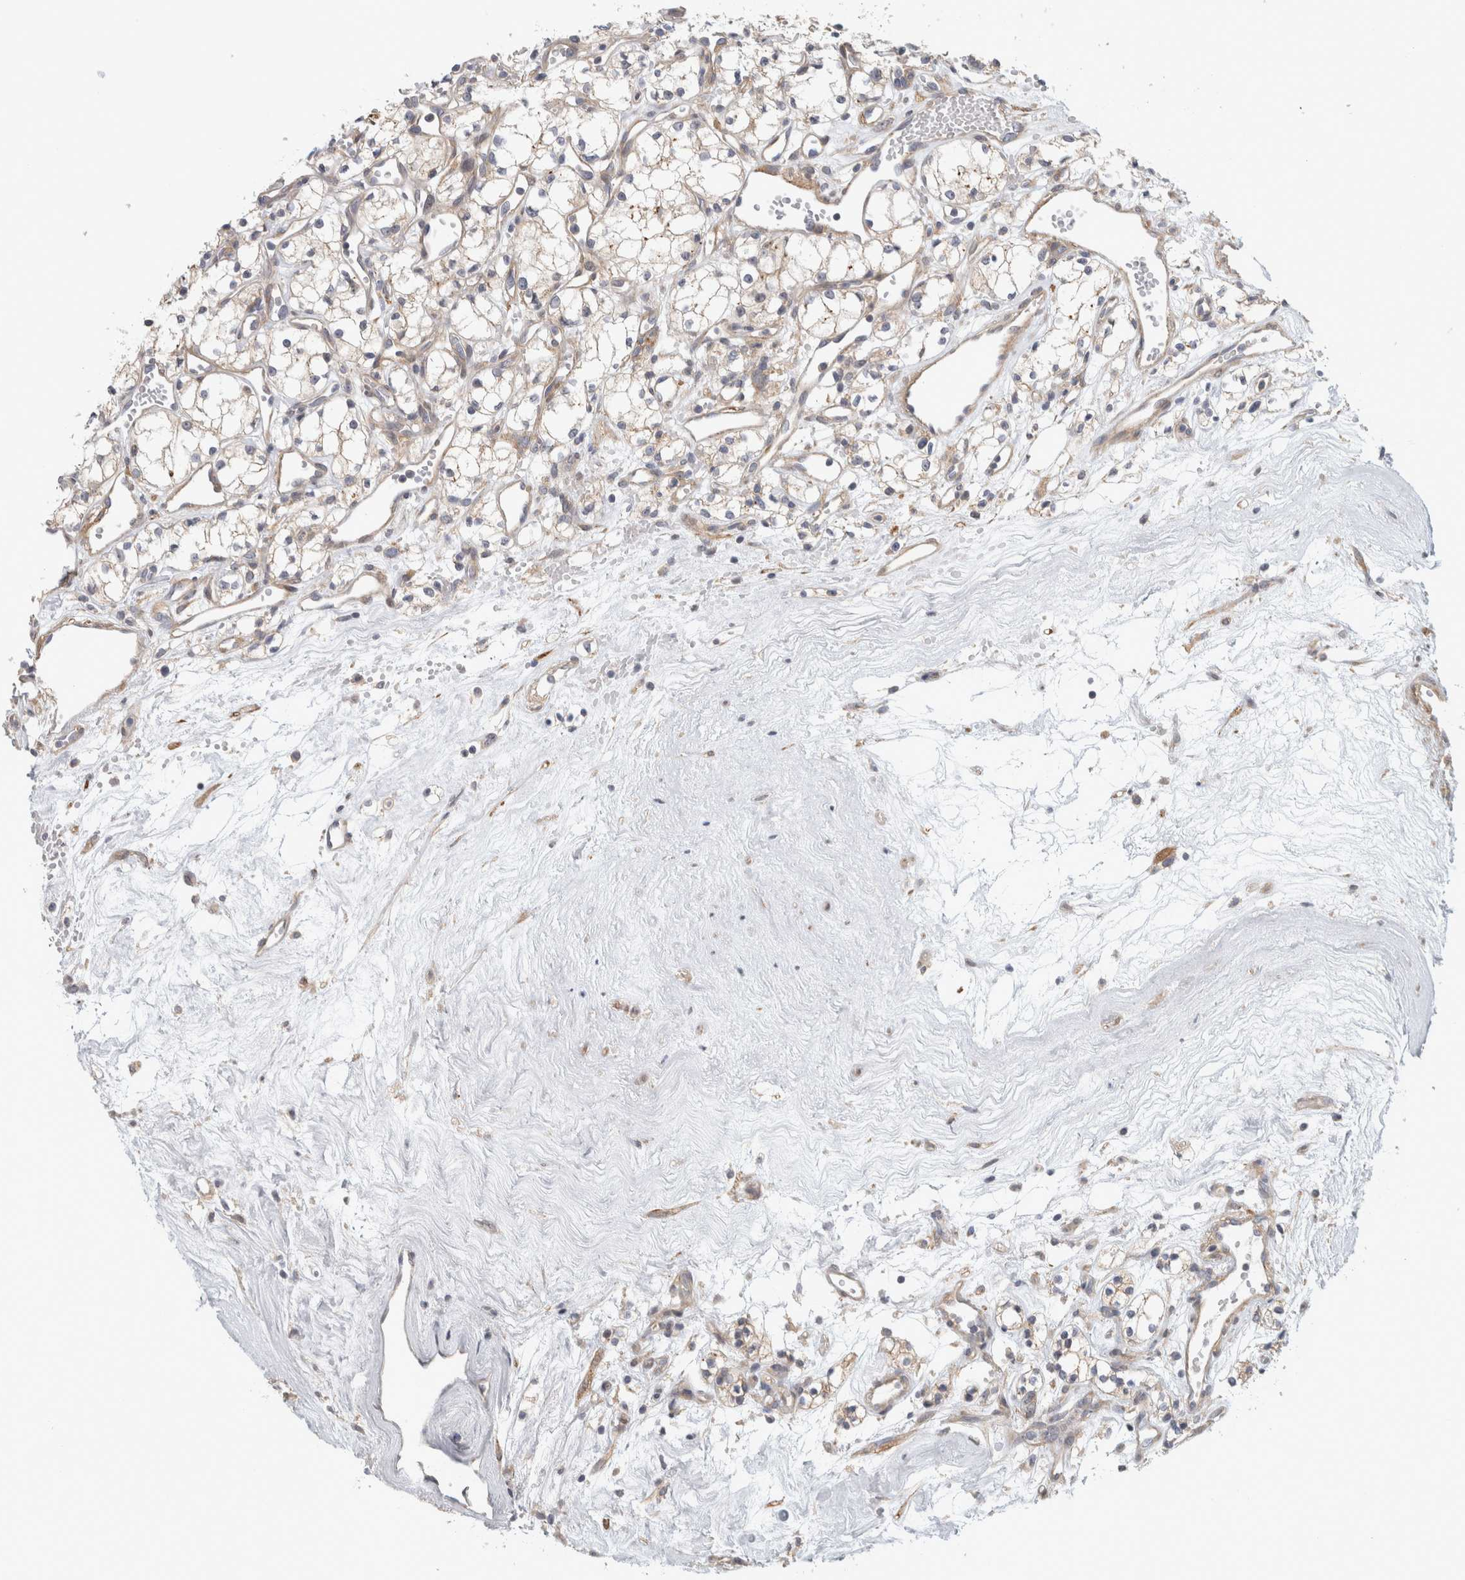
{"staining": {"intensity": "negative", "quantity": "none", "location": "none"}, "tissue": "renal cancer", "cell_type": "Tumor cells", "image_type": "cancer", "snomed": [{"axis": "morphology", "description": "Adenocarcinoma, NOS"}, {"axis": "topography", "description": "Kidney"}], "caption": "Immunohistochemistry (IHC) photomicrograph of neoplastic tissue: renal adenocarcinoma stained with DAB (3,3'-diaminobenzidine) exhibits no significant protein positivity in tumor cells. (DAB immunohistochemistry with hematoxylin counter stain).", "gene": "ZNF804B", "patient": {"sex": "male", "age": 59}}